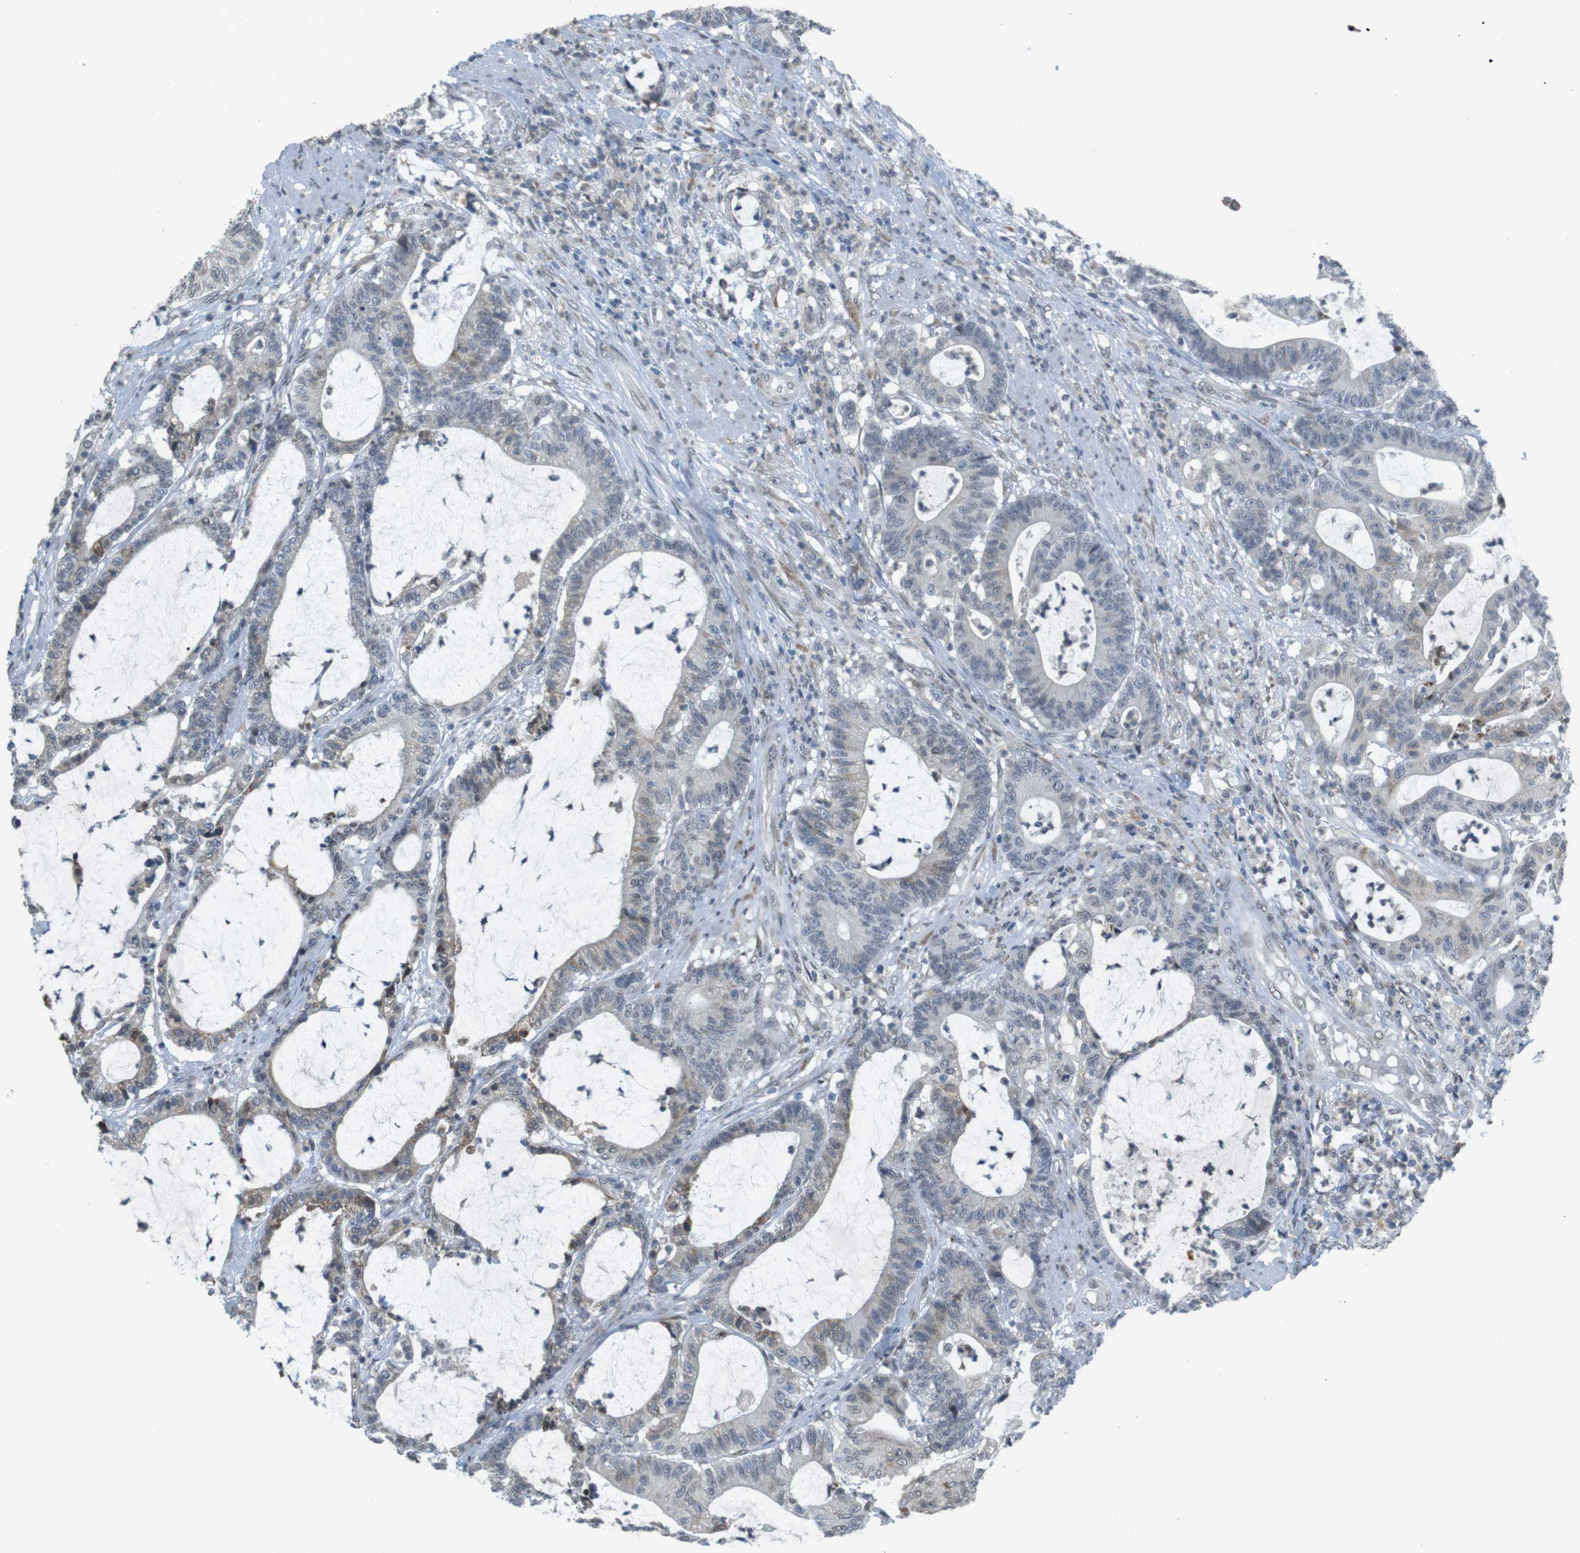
{"staining": {"intensity": "negative", "quantity": "none", "location": "none"}, "tissue": "colorectal cancer", "cell_type": "Tumor cells", "image_type": "cancer", "snomed": [{"axis": "morphology", "description": "Adenocarcinoma, NOS"}, {"axis": "topography", "description": "Colon"}], "caption": "The immunohistochemistry (IHC) histopathology image has no significant positivity in tumor cells of colorectal cancer tissue. (DAB immunohistochemistry visualized using brightfield microscopy, high magnification).", "gene": "FZD10", "patient": {"sex": "female", "age": 84}}